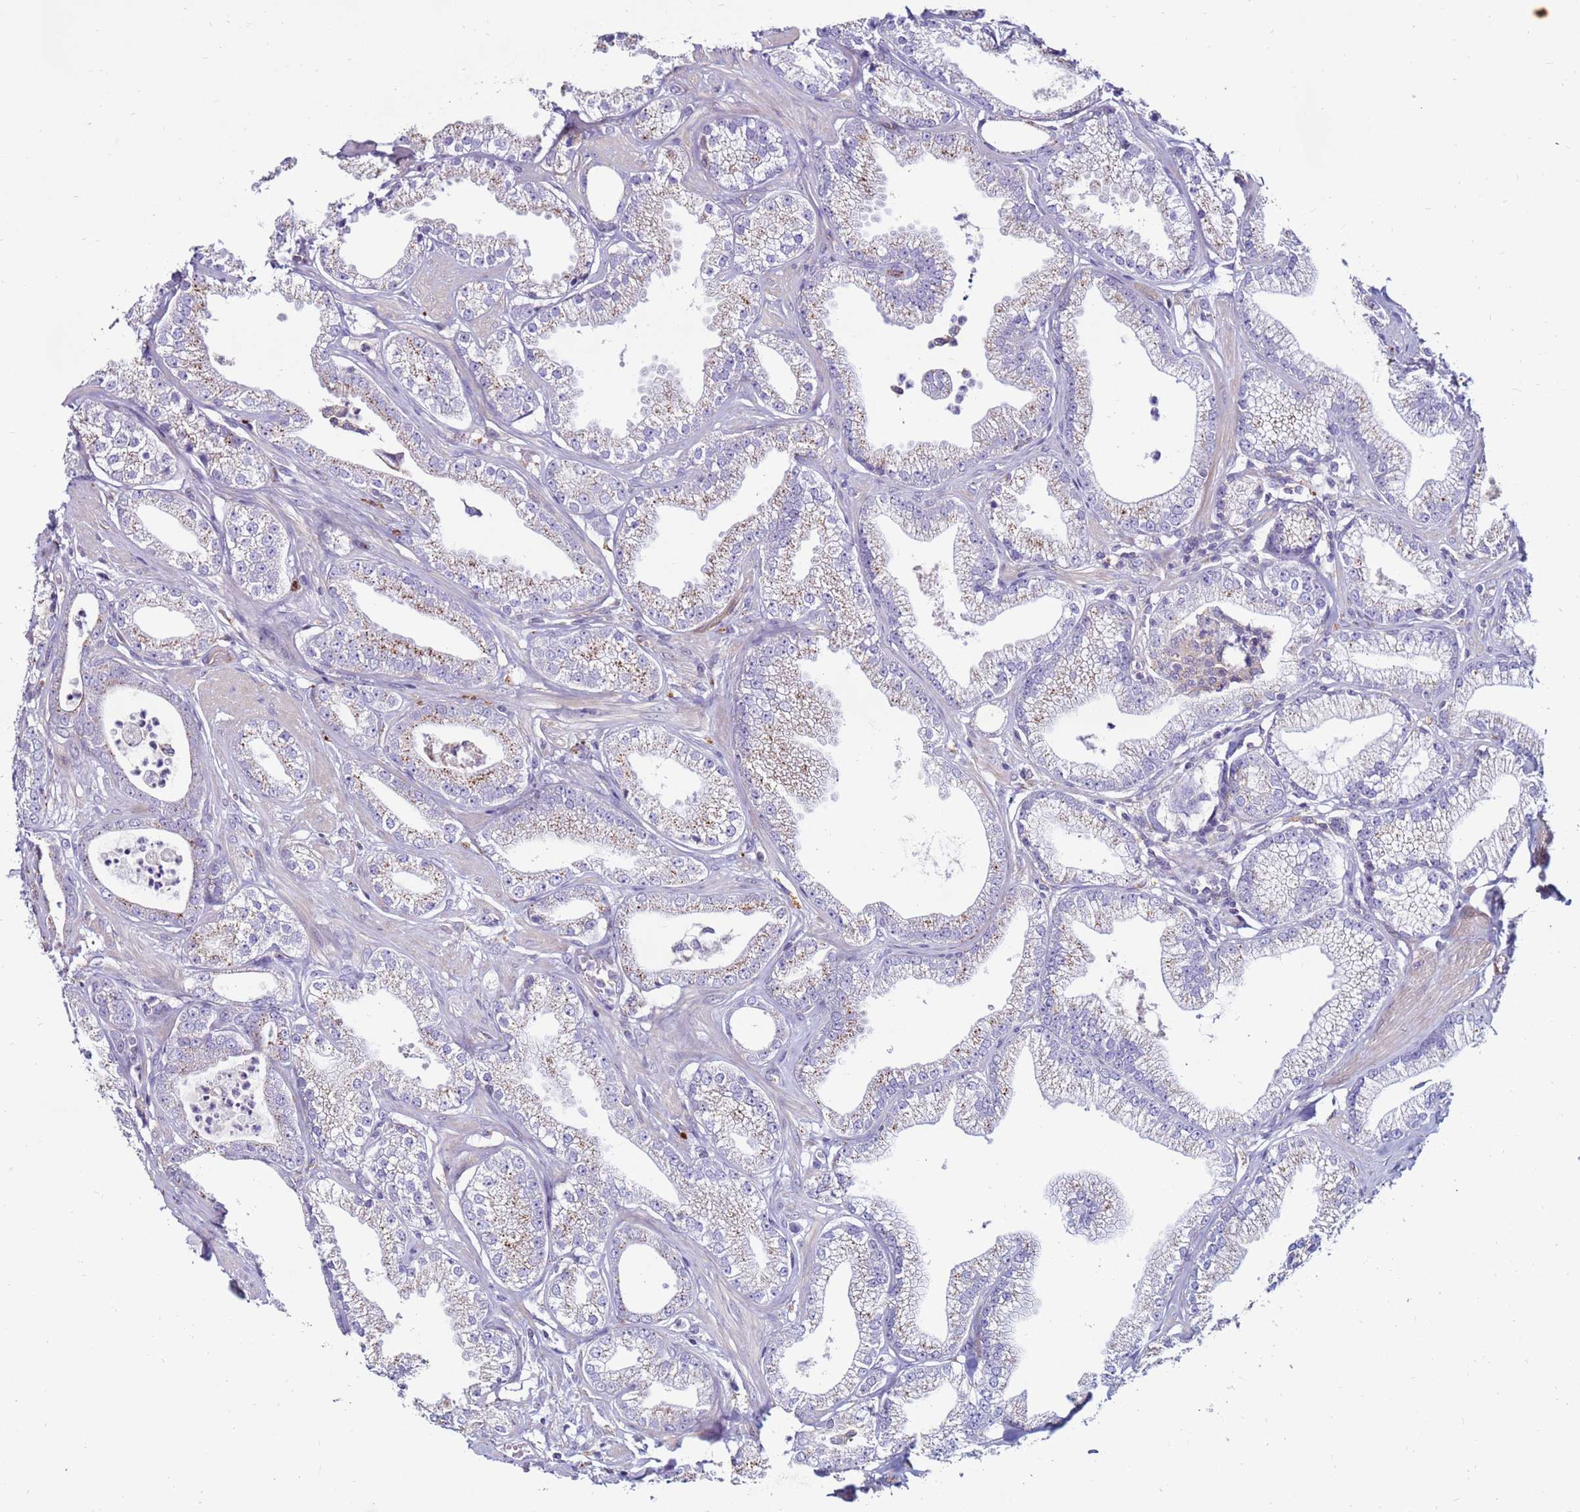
{"staining": {"intensity": "weak", "quantity": "<25%", "location": "cytoplasmic/membranous"}, "tissue": "prostate cancer", "cell_type": "Tumor cells", "image_type": "cancer", "snomed": [{"axis": "morphology", "description": "Adenocarcinoma, High grade"}, {"axis": "topography", "description": "Prostate"}], "caption": "This histopathology image is of prostate adenocarcinoma (high-grade) stained with immunohistochemistry (IHC) to label a protein in brown with the nuclei are counter-stained blue. There is no positivity in tumor cells.", "gene": "CLEC4M", "patient": {"sex": "male", "age": 67}}